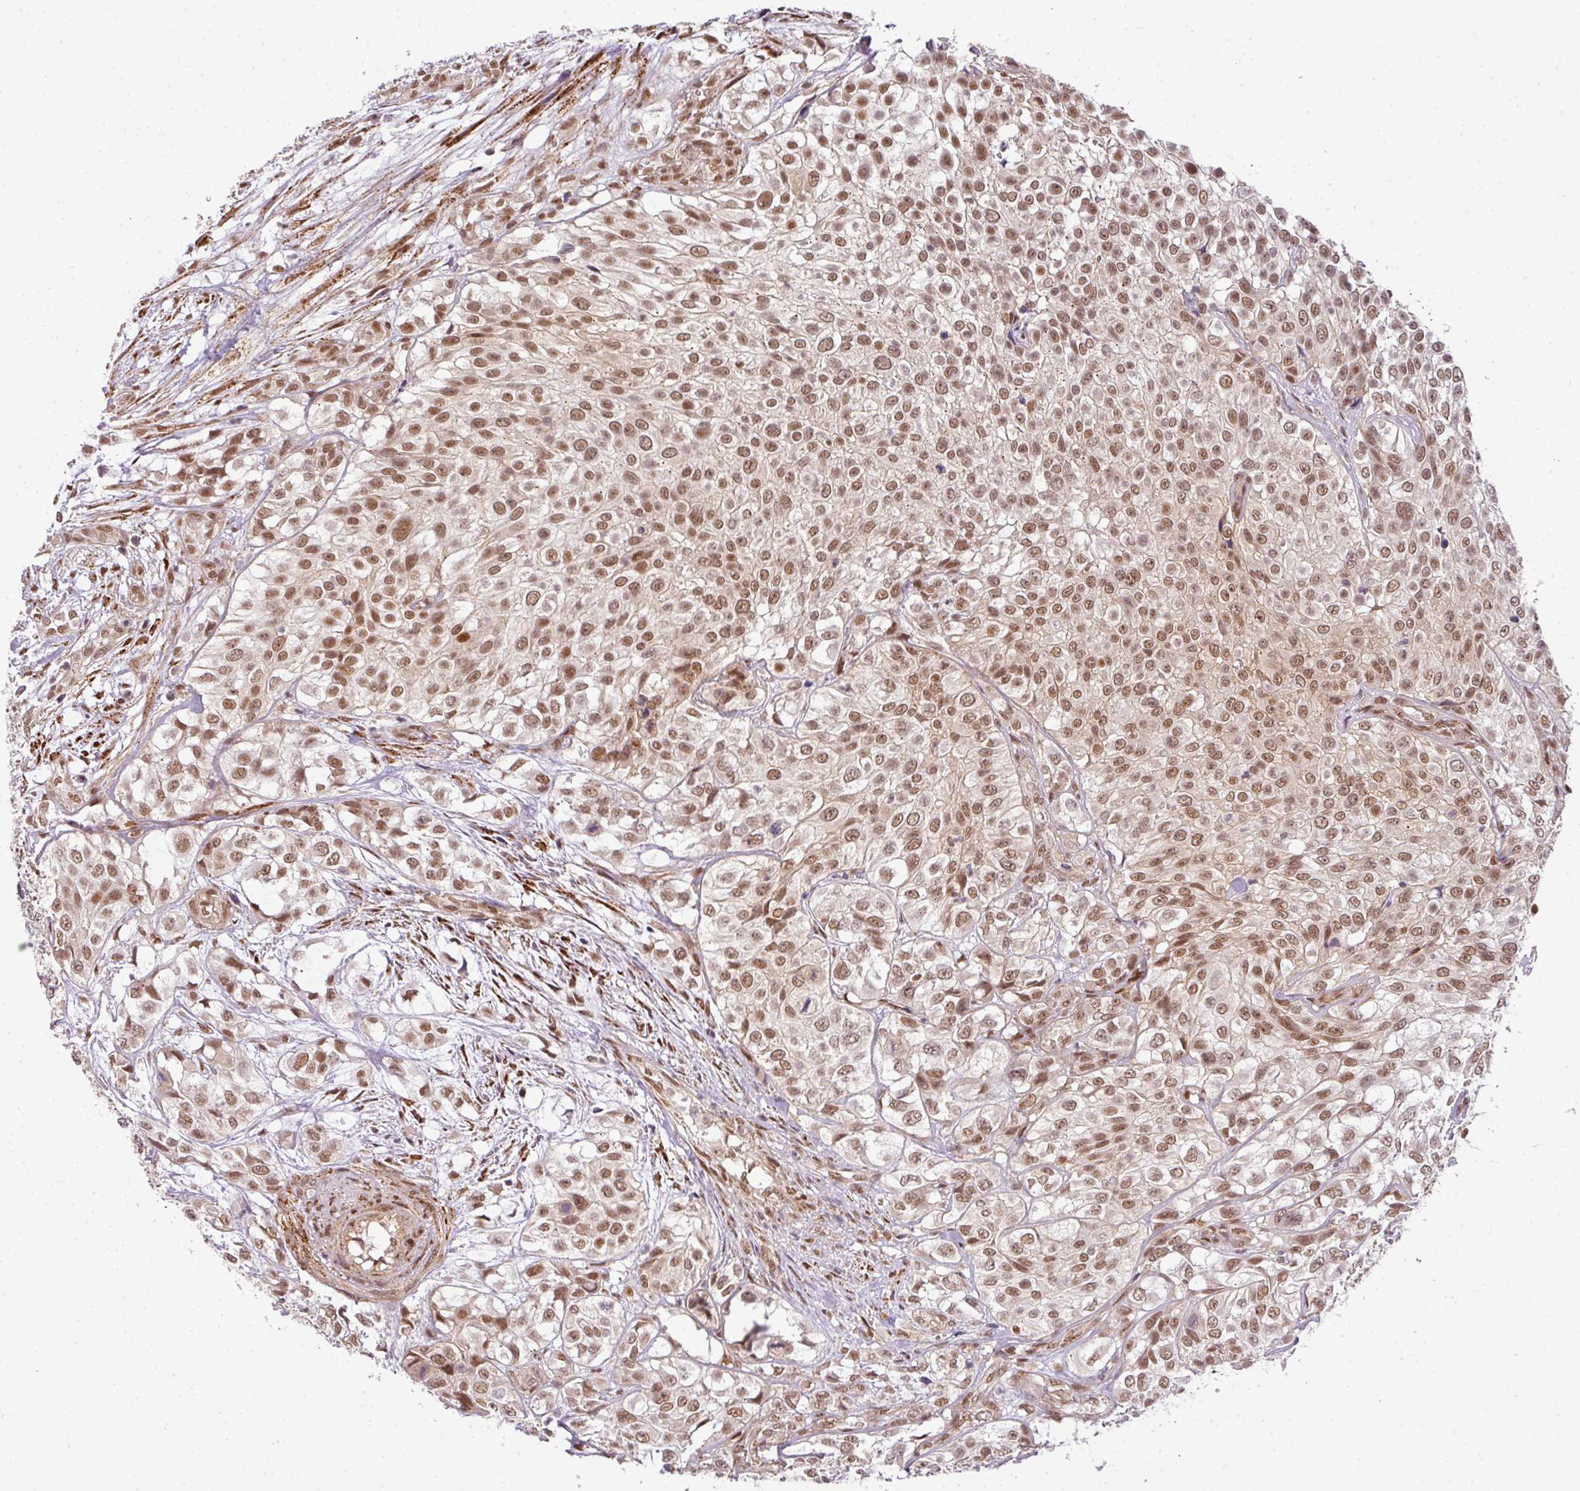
{"staining": {"intensity": "moderate", "quantity": ">75%", "location": "nuclear"}, "tissue": "urothelial cancer", "cell_type": "Tumor cells", "image_type": "cancer", "snomed": [{"axis": "morphology", "description": "Urothelial carcinoma, High grade"}, {"axis": "topography", "description": "Urinary bladder"}], "caption": "This micrograph demonstrates immunohistochemistry staining of high-grade urothelial carcinoma, with medium moderate nuclear expression in approximately >75% of tumor cells.", "gene": "C1orf226", "patient": {"sex": "male", "age": 56}}